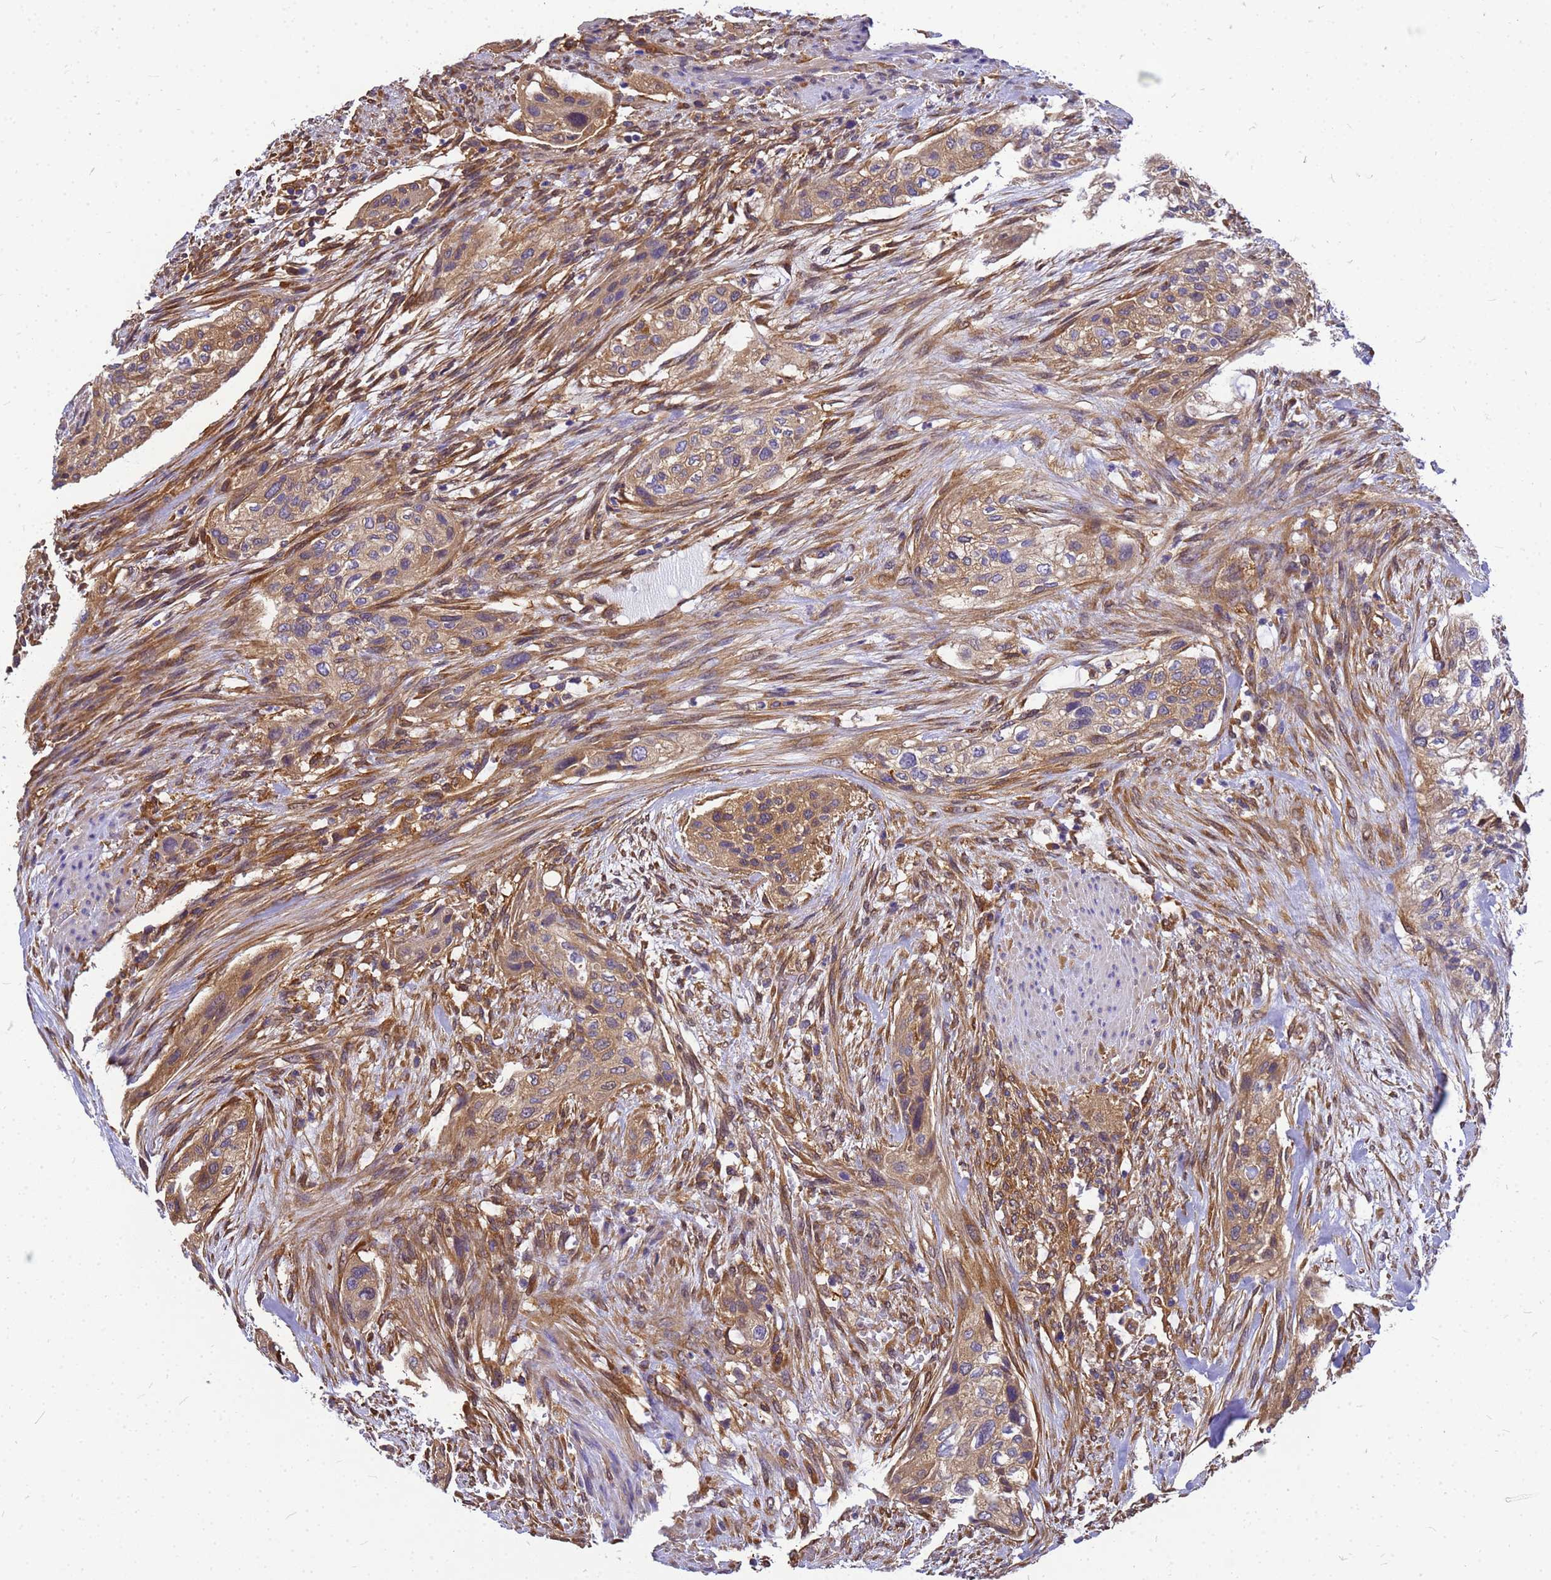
{"staining": {"intensity": "moderate", "quantity": ">75%", "location": "cytoplasmic/membranous"}, "tissue": "urothelial cancer", "cell_type": "Tumor cells", "image_type": "cancer", "snomed": [{"axis": "morphology", "description": "Urothelial carcinoma, High grade"}, {"axis": "topography", "description": "Urinary bladder"}], "caption": "Immunohistochemistry (IHC) of human urothelial carcinoma (high-grade) exhibits medium levels of moderate cytoplasmic/membranous staining in approximately >75% of tumor cells.", "gene": "GID4", "patient": {"sex": "male", "age": 35}}